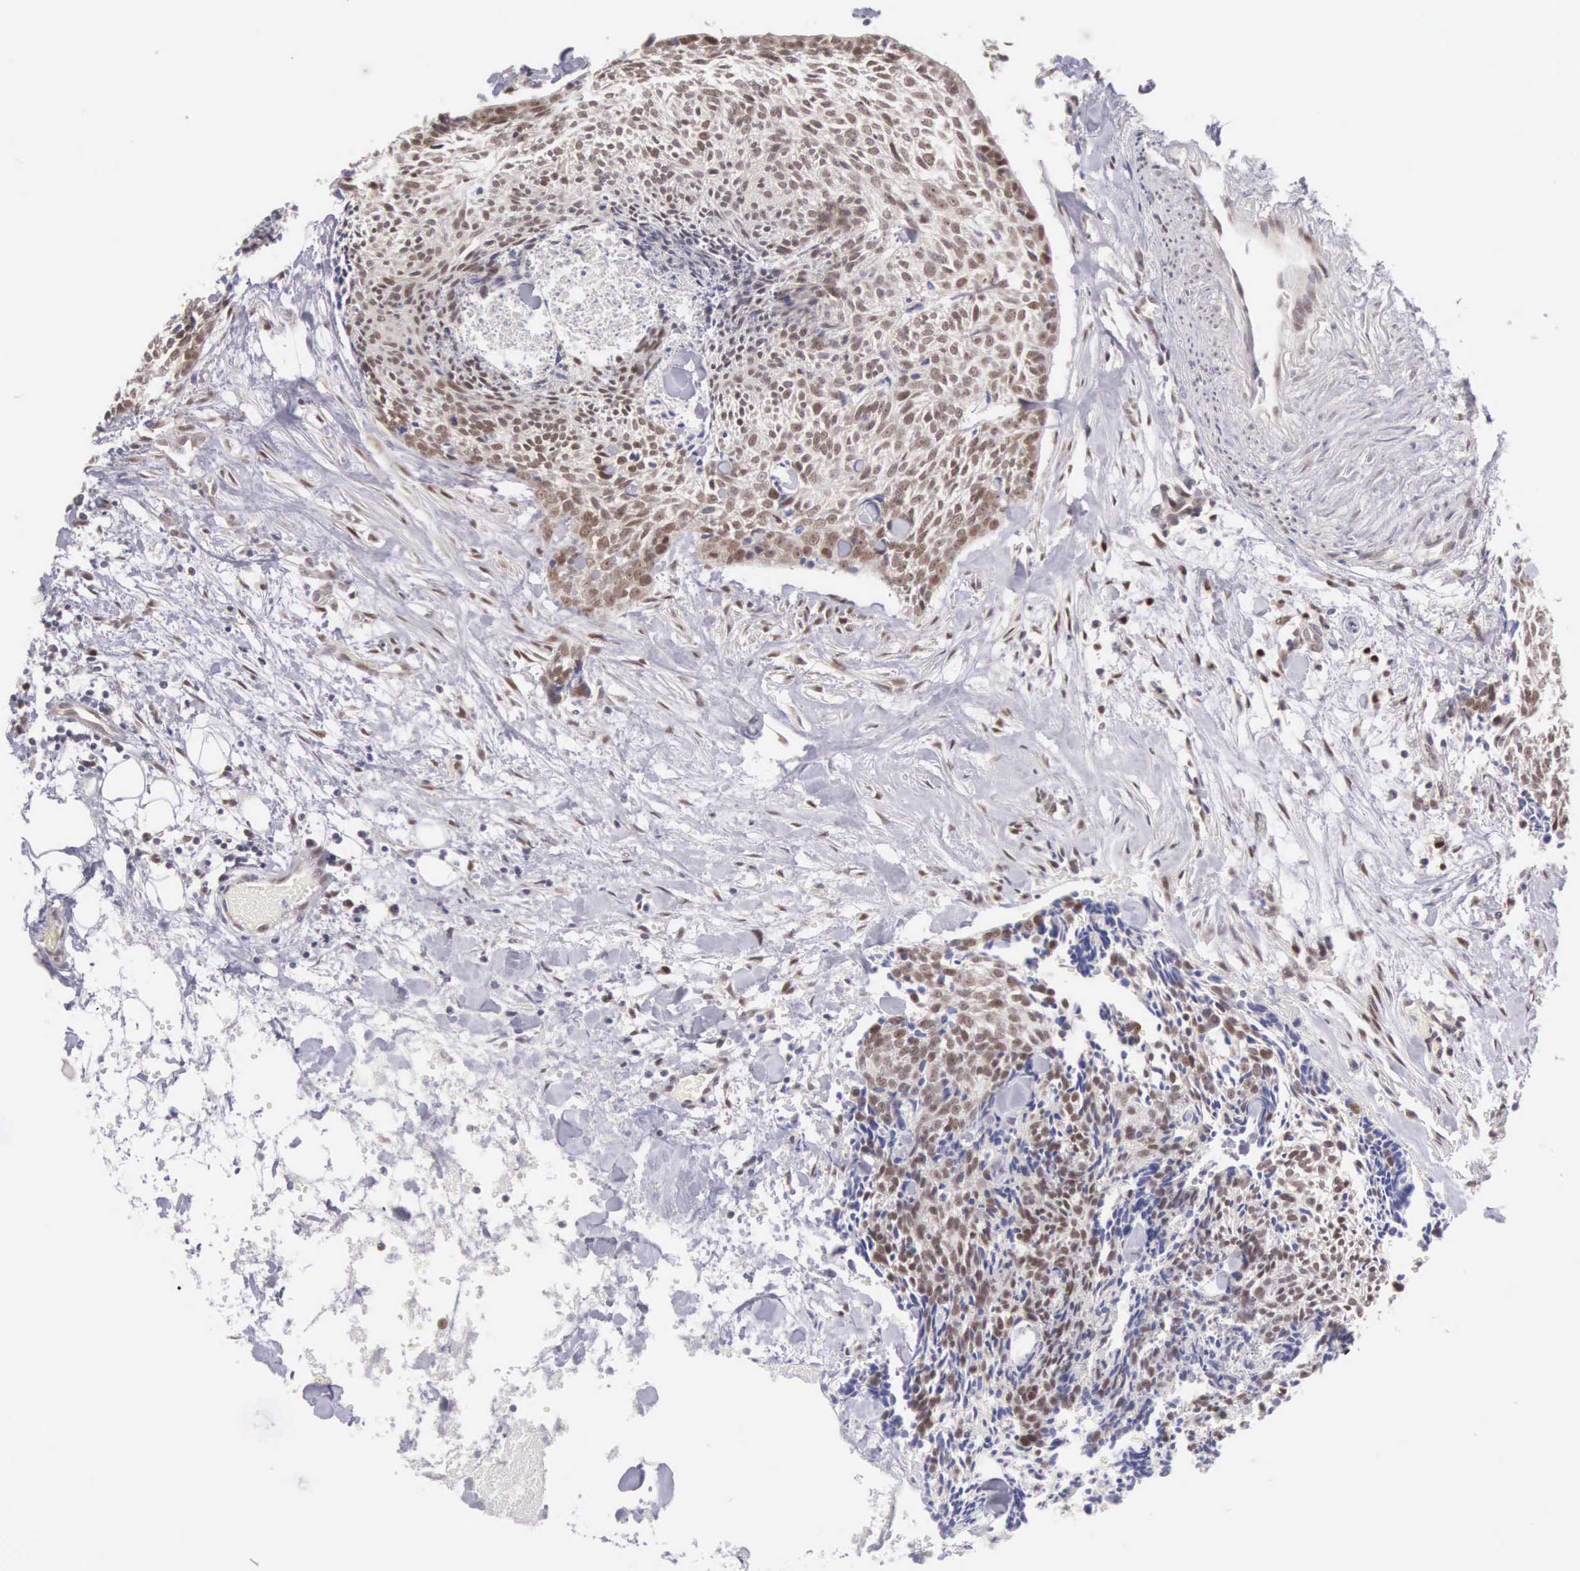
{"staining": {"intensity": "moderate", "quantity": ">75%", "location": "nuclear"}, "tissue": "head and neck cancer", "cell_type": "Tumor cells", "image_type": "cancer", "snomed": [{"axis": "morphology", "description": "Squamous cell carcinoma, NOS"}, {"axis": "topography", "description": "Salivary gland"}, {"axis": "topography", "description": "Head-Neck"}], "caption": "Brown immunohistochemical staining in head and neck cancer (squamous cell carcinoma) demonstrates moderate nuclear expression in approximately >75% of tumor cells.", "gene": "CCDC117", "patient": {"sex": "male", "age": 70}}